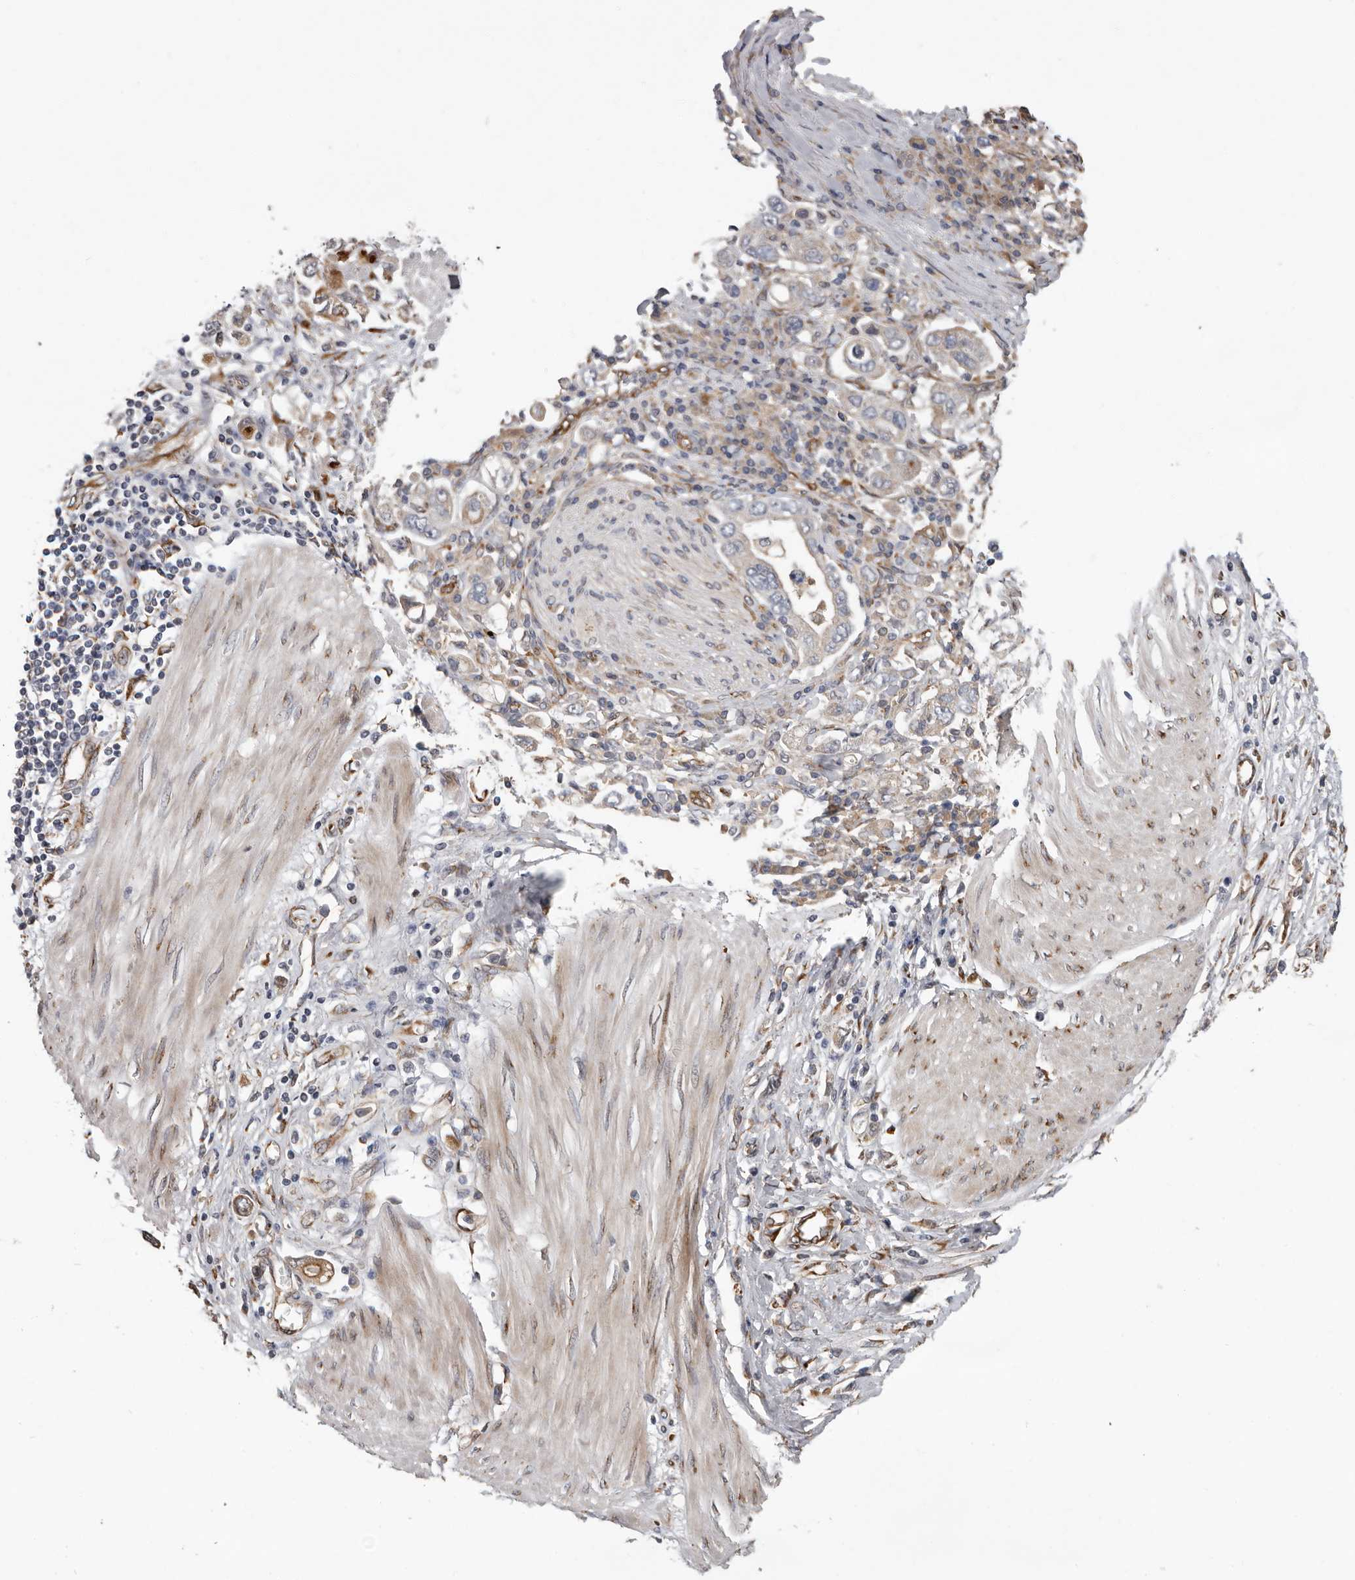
{"staining": {"intensity": "moderate", "quantity": "<25%", "location": "cytoplasmic/membranous"}, "tissue": "stomach cancer", "cell_type": "Tumor cells", "image_type": "cancer", "snomed": [{"axis": "morphology", "description": "Adenocarcinoma, NOS"}, {"axis": "topography", "description": "Stomach"}], "caption": "This is a micrograph of IHC staining of adenocarcinoma (stomach), which shows moderate expression in the cytoplasmic/membranous of tumor cells.", "gene": "MTF1", "patient": {"sex": "female", "age": 76}}